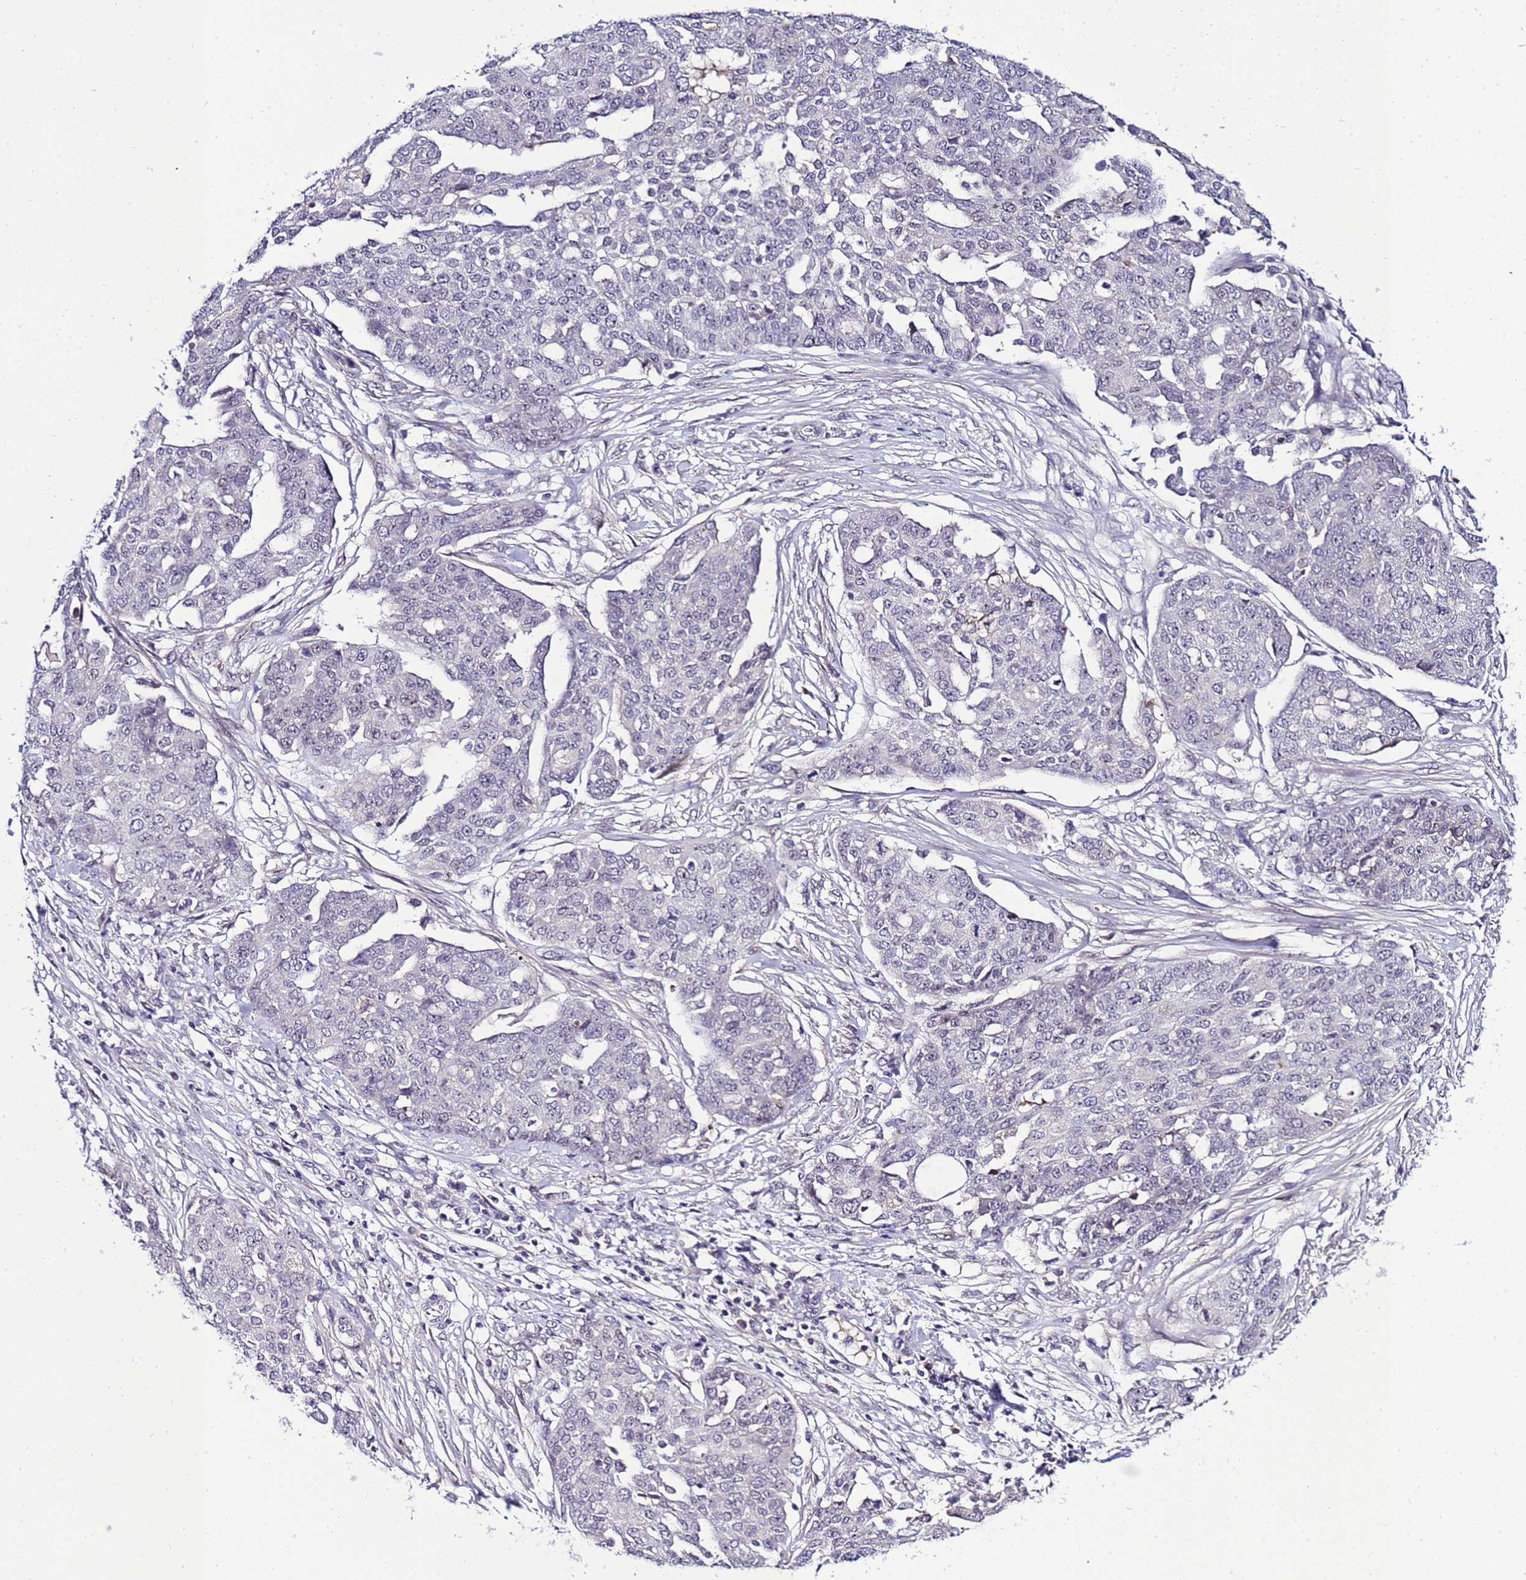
{"staining": {"intensity": "negative", "quantity": "none", "location": "none"}, "tissue": "ovarian cancer", "cell_type": "Tumor cells", "image_type": "cancer", "snomed": [{"axis": "morphology", "description": "Cystadenocarcinoma, serous, NOS"}, {"axis": "topography", "description": "Soft tissue"}, {"axis": "topography", "description": "Ovary"}], "caption": "Protein analysis of ovarian serous cystadenocarcinoma exhibits no significant expression in tumor cells.", "gene": "C19orf47", "patient": {"sex": "female", "age": 57}}